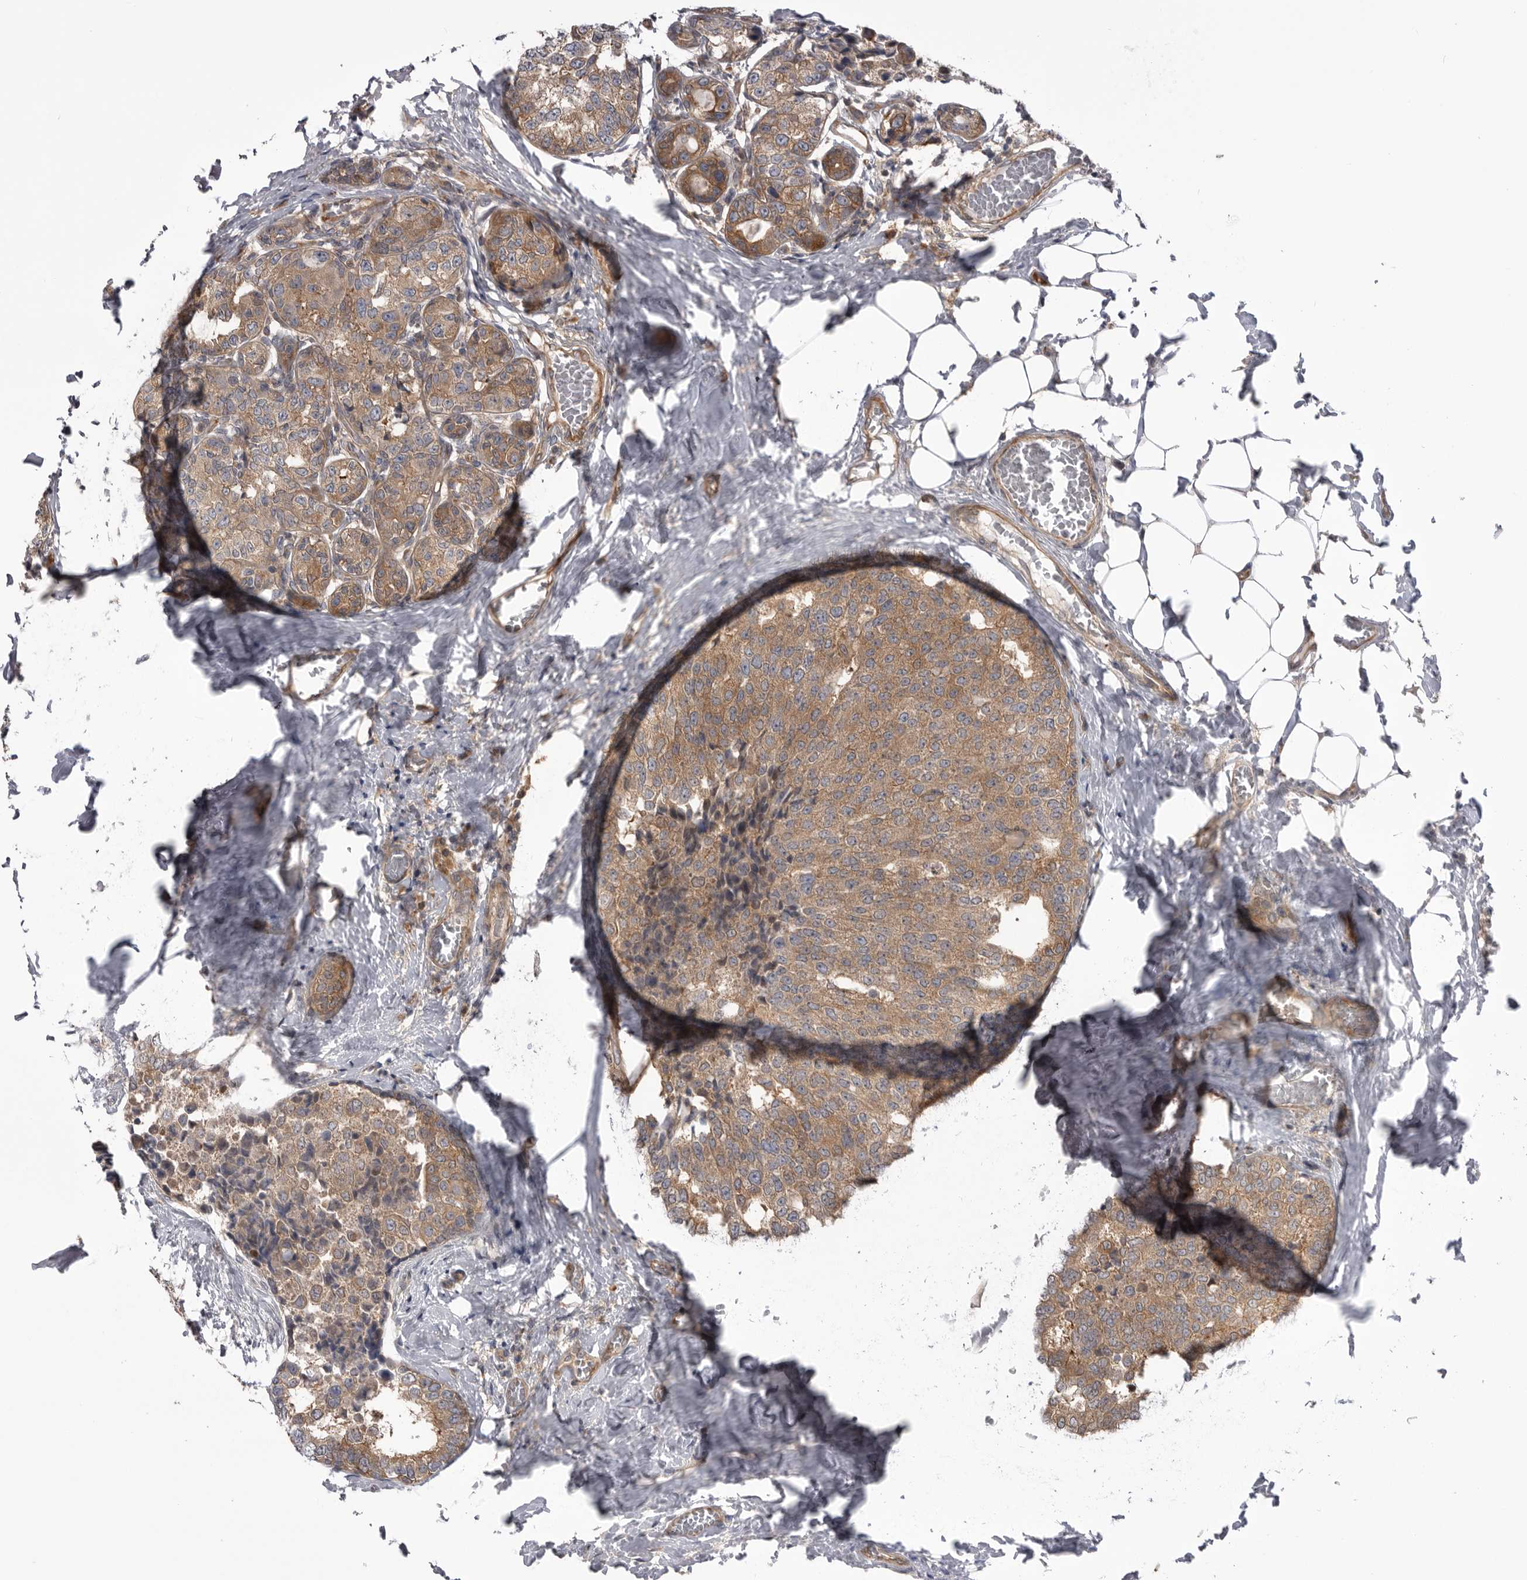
{"staining": {"intensity": "moderate", "quantity": ">75%", "location": "cytoplasmic/membranous"}, "tissue": "breast cancer", "cell_type": "Tumor cells", "image_type": "cancer", "snomed": [{"axis": "morphology", "description": "Normal tissue, NOS"}, {"axis": "morphology", "description": "Duct carcinoma"}, {"axis": "topography", "description": "Breast"}], "caption": "Tumor cells reveal moderate cytoplasmic/membranous staining in about >75% of cells in infiltrating ductal carcinoma (breast).", "gene": "RAB3GAP2", "patient": {"sex": "female", "age": 43}}